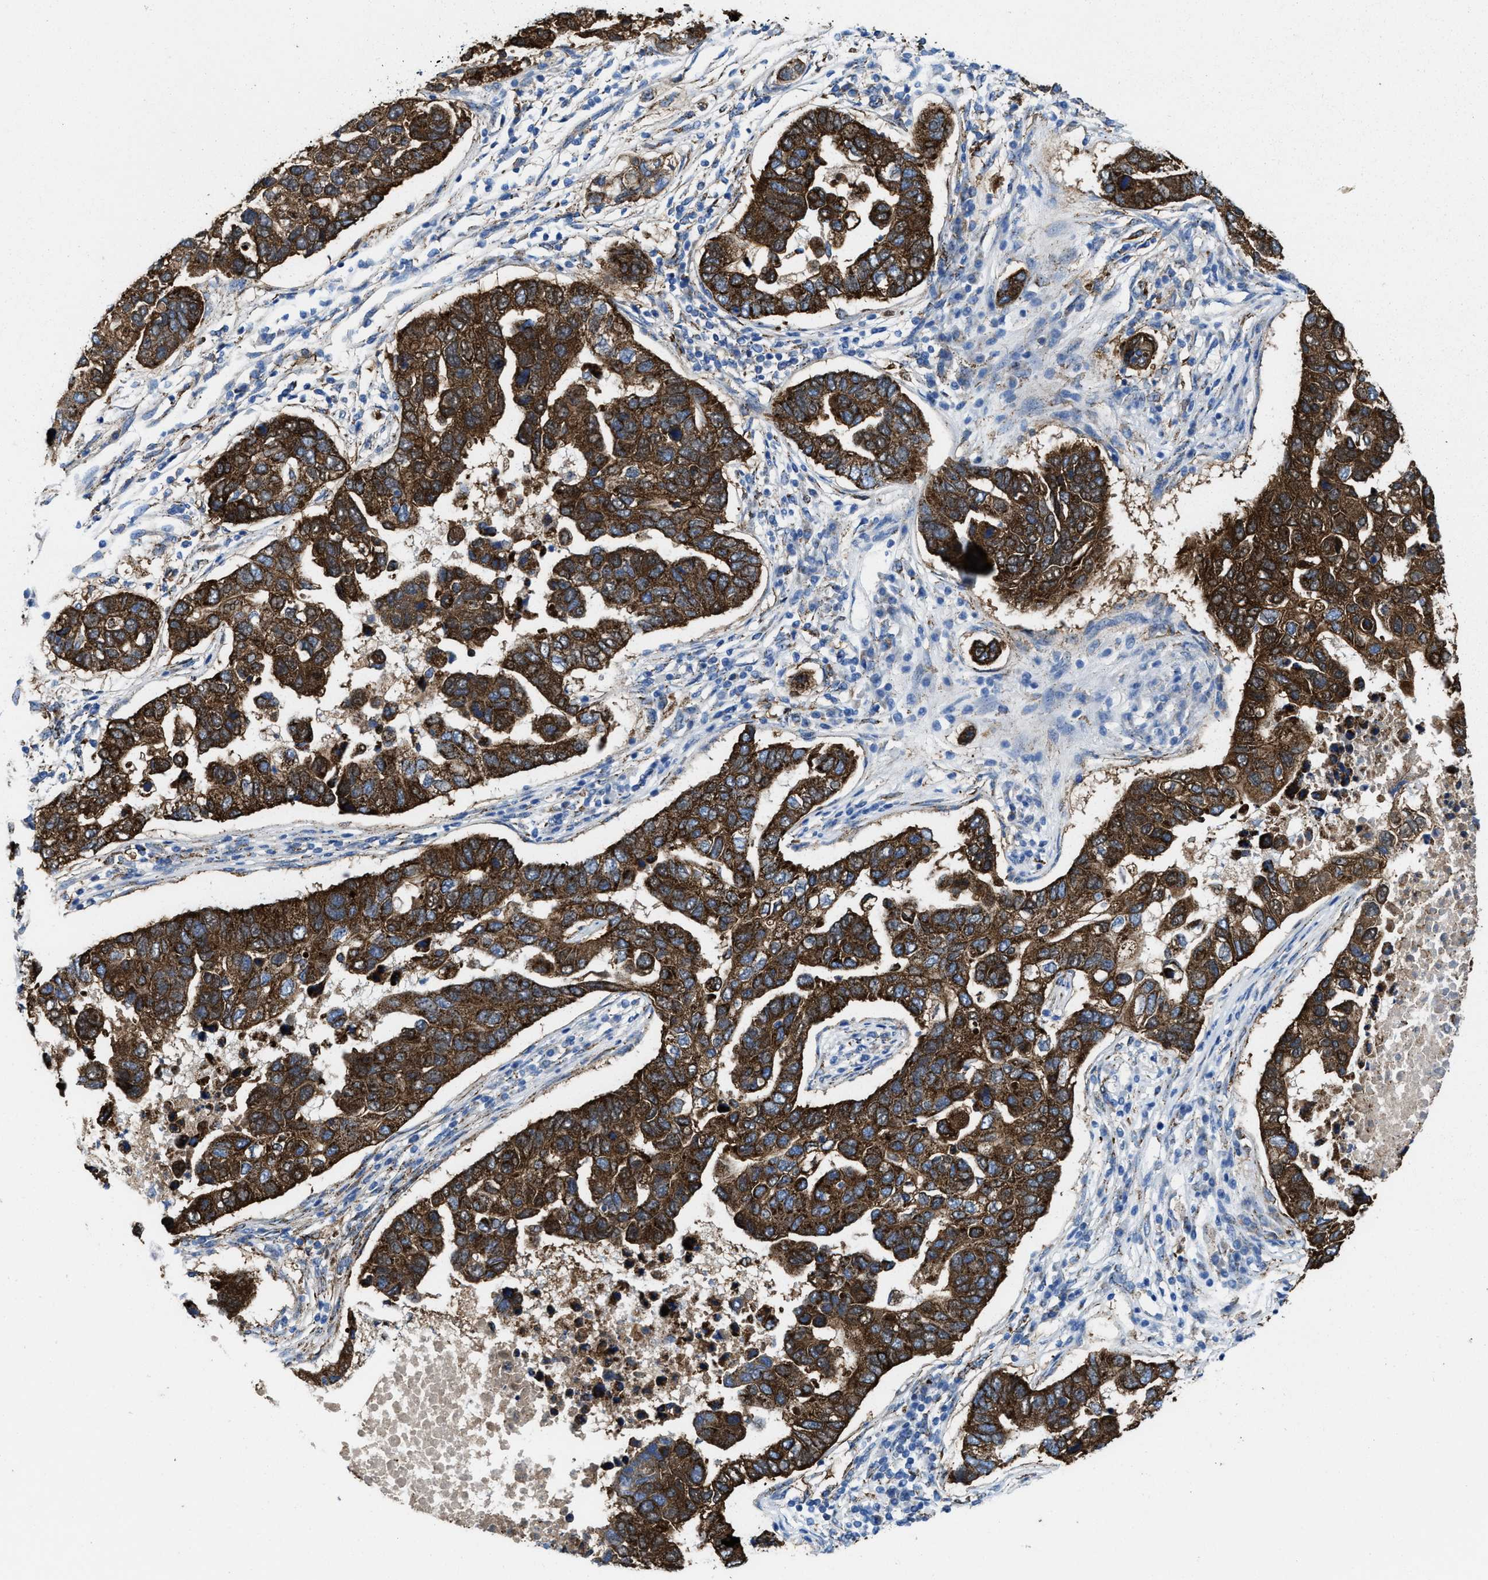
{"staining": {"intensity": "strong", "quantity": ">75%", "location": "cytoplasmic/membranous"}, "tissue": "pancreatic cancer", "cell_type": "Tumor cells", "image_type": "cancer", "snomed": [{"axis": "morphology", "description": "Adenocarcinoma, NOS"}, {"axis": "topography", "description": "Pancreas"}], "caption": "This micrograph reveals pancreatic adenocarcinoma stained with immunohistochemistry (IHC) to label a protein in brown. The cytoplasmic/membranous of tumor cells show strong positivity for the protein. Nuclei are counter-stained blue.", "gene": "ALDH1B1", "patient": {"sex": "female", "age": 61}}